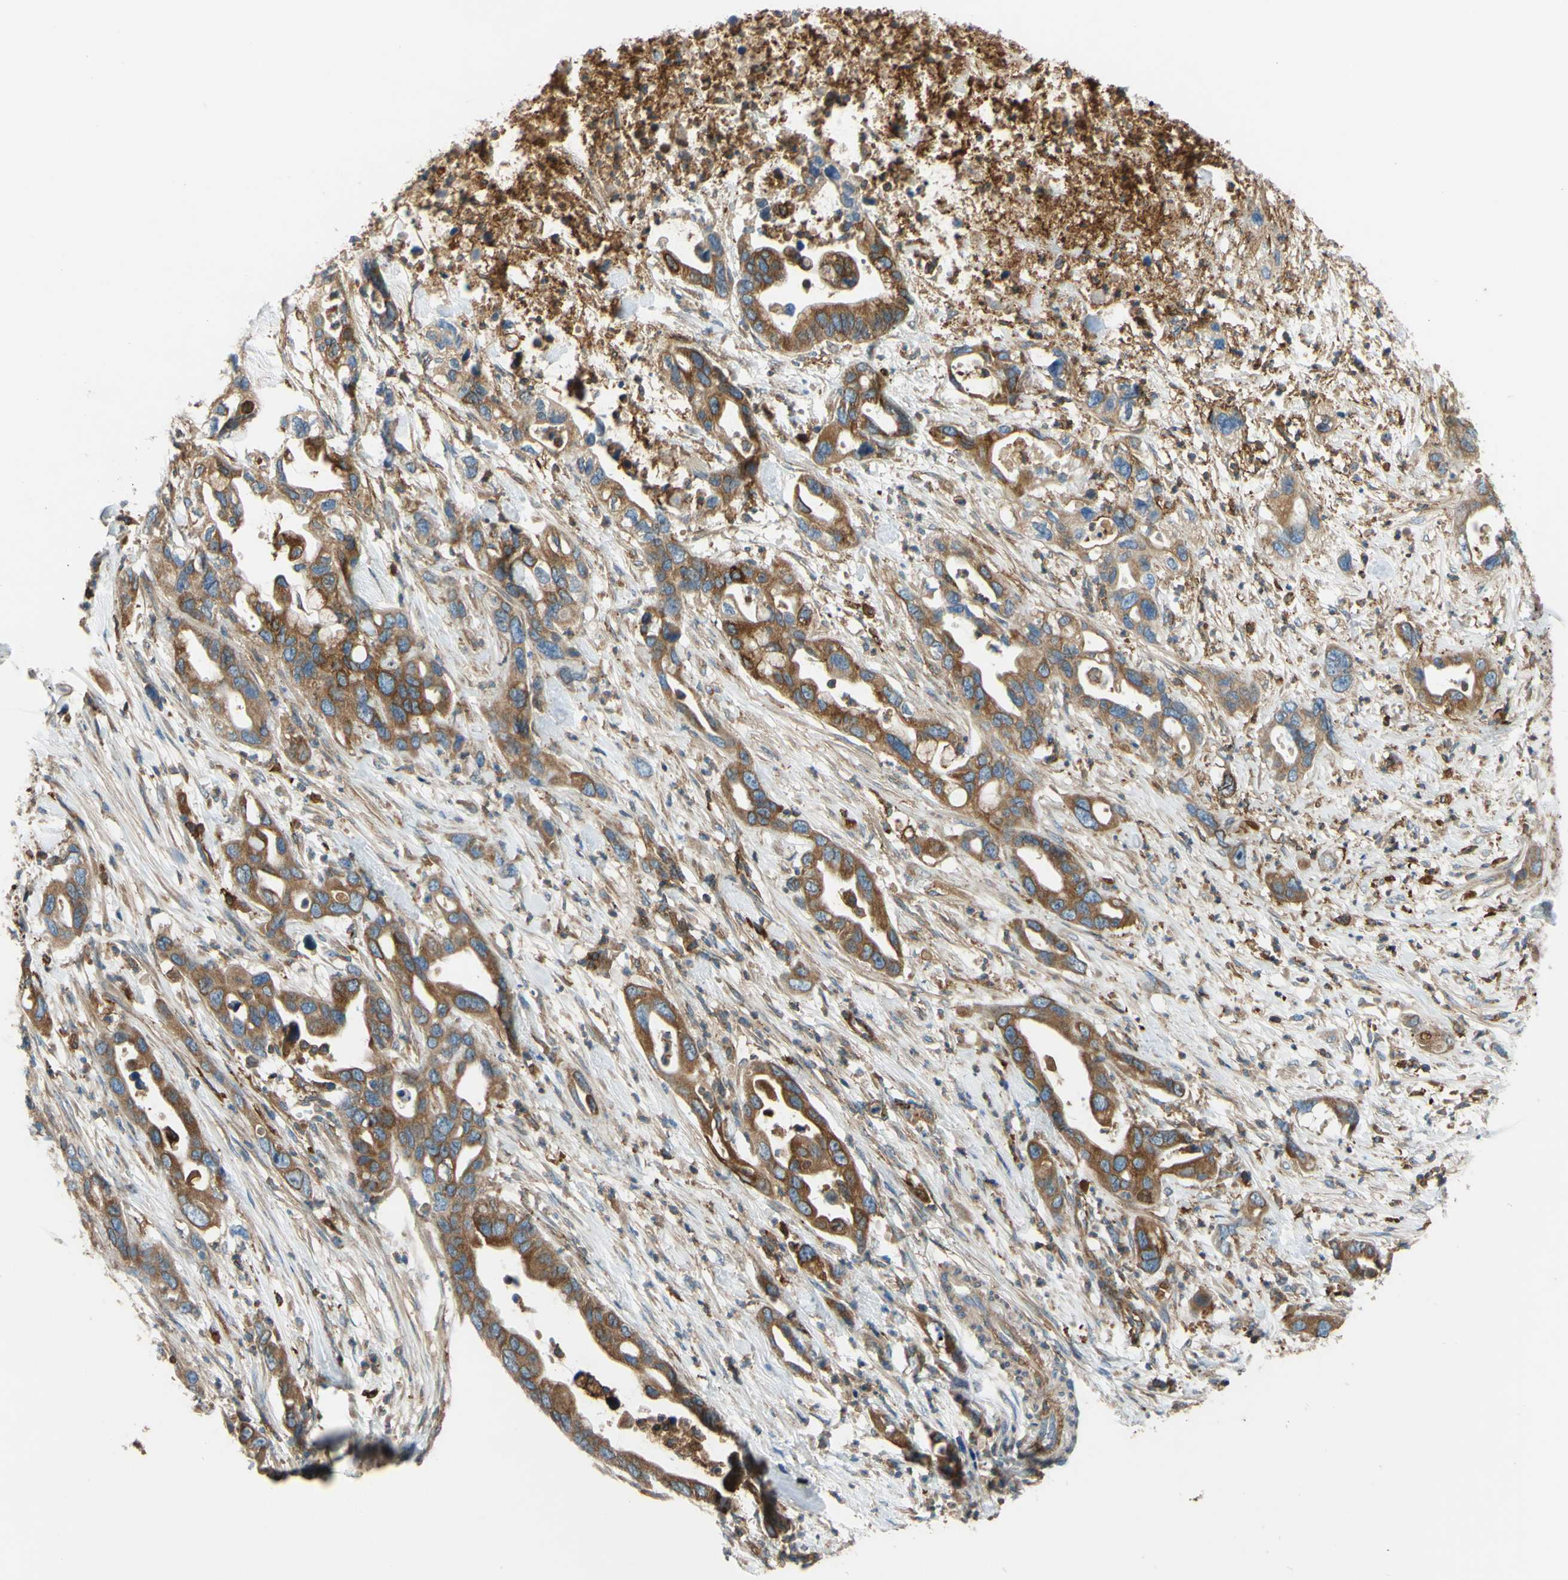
{"staining": {"intensity": "moderate", "quantity": ">75%", "location": "cytoplasmic/membranous"}, "tissue": "pancreatic cancer", "cell_type": "Tumor cells", "image_type": "cancer", "snomed": [{"axis": "morphology", "description": "Adenocarcinoma, NOS"}, {"axis": "topography", "description": "Pancreas"}], "caption": "Pancreatic cancer stained with a protein marker displays moderate staining in tumor cells.", "gene": "POR", "patient": {"sex": "female", "age": 71}}